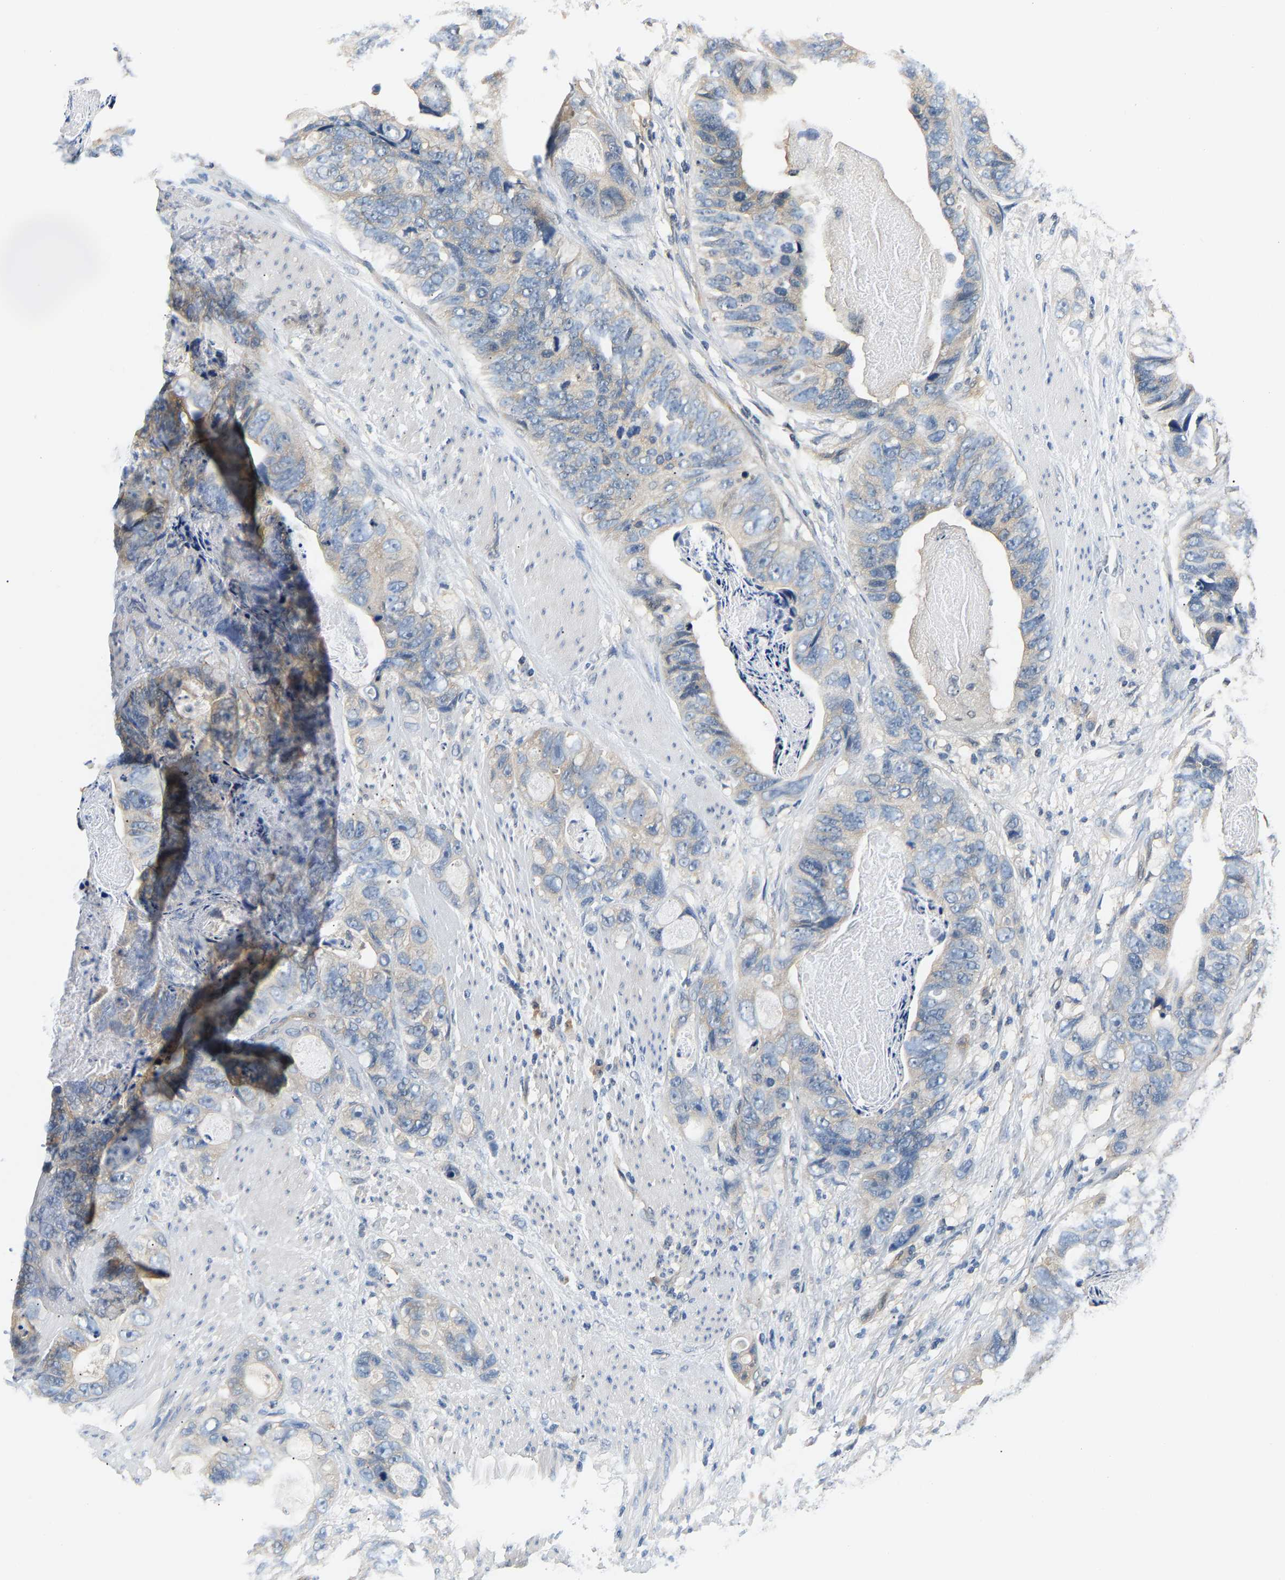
{"staining": {"intensity": "negative", "quantity": "none", "location": "none"}, "tissue": "stomach cancer", "cell_type": "Tumor cells", "image_type": "cancer", "snomed": [{"axis": "morphology", "description": "Adenocarcinoma, NOS"}, {"axis": "topography", "description": "Stomach"}], "caption": "There is no significant staining in tumor cells of stomach cancer.", "gene": "ARHGEF12", "patient": {"sex": "female", "age": 89}}